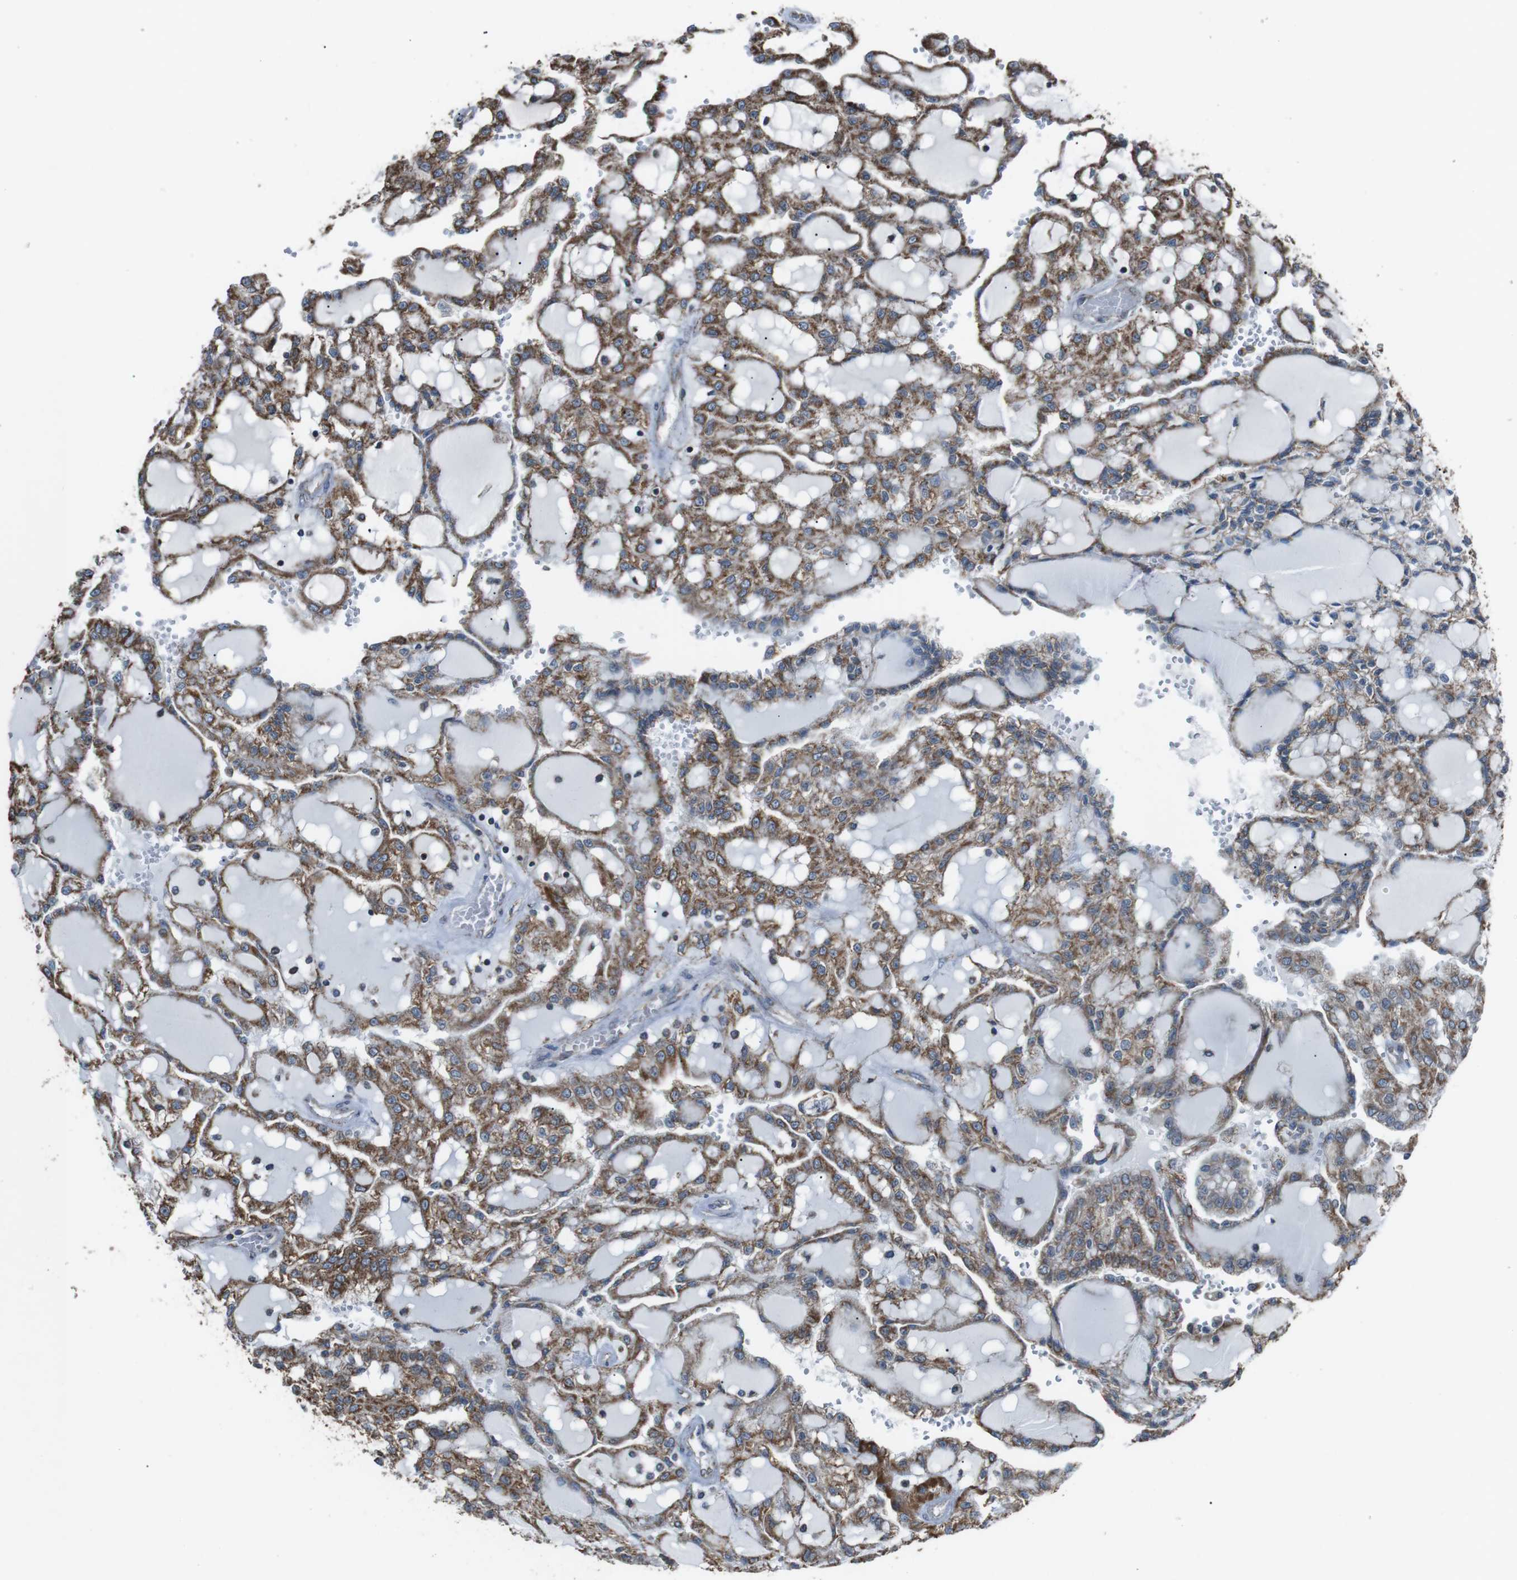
{"staining": {"intensity": "moderate", "quantity": ">75%", "location": "cytoplasmic/membranous"}, "tissue": "renal cancer", "cell_type": "Tumor cells", "image_type": "cancer", "snomed": [{"axis": "morphology", "description": "Adenocarcinoma, NOS"}, {"axis": "topography", "description": "Kidney"}], "caption": "Tumor cells exhibit medium levels of moderate cytoplasmic/membranous positivity in approximately >75% of cells in human renal cancer (adenocarcinoma).", "gene": "CISD2", "patient": {"sex": "male", "age": 63}}